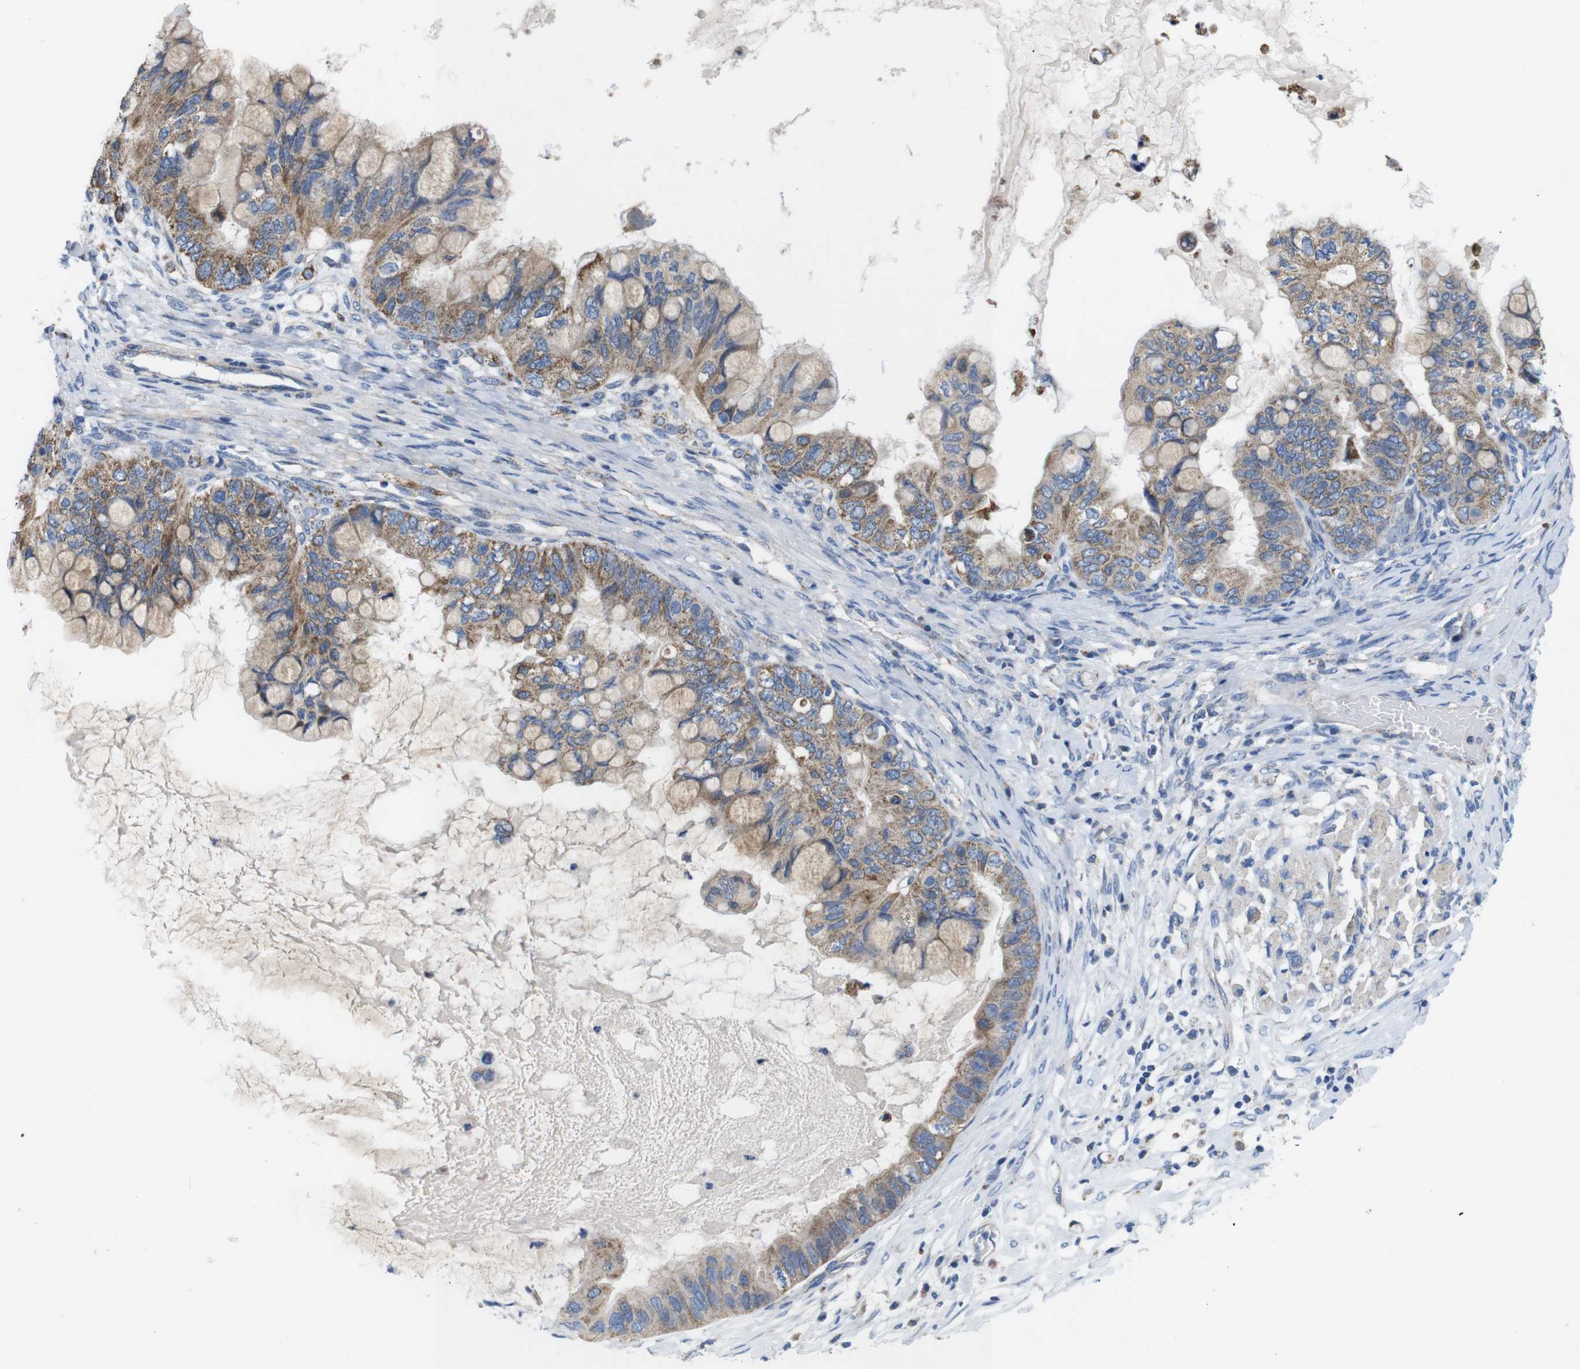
{"staining": {"intensity": "moderate", "quantity": ">75%", "location": "cytoplasmic/membranous"}, "tissue": "ovarian cancer", "cell_type": "Tumor cells", "image_type": "cancer", "snomed": [{"axis": "morphology", "description": "Cystadenocarcinoma, mucinous, NOS"}, {"axis": "topography", "description": "Ovary"}], "caption": "Brown immunohistochemical staining in ovarian cancer shows moderate cytoplasmic/membranous staining in approximately >75% of tumor cells. (brown staining indicates protein expression, while blue staining denotes nuclei).", "gene": "F2RL1", "patient": {"sex": "female", "age": 80}}